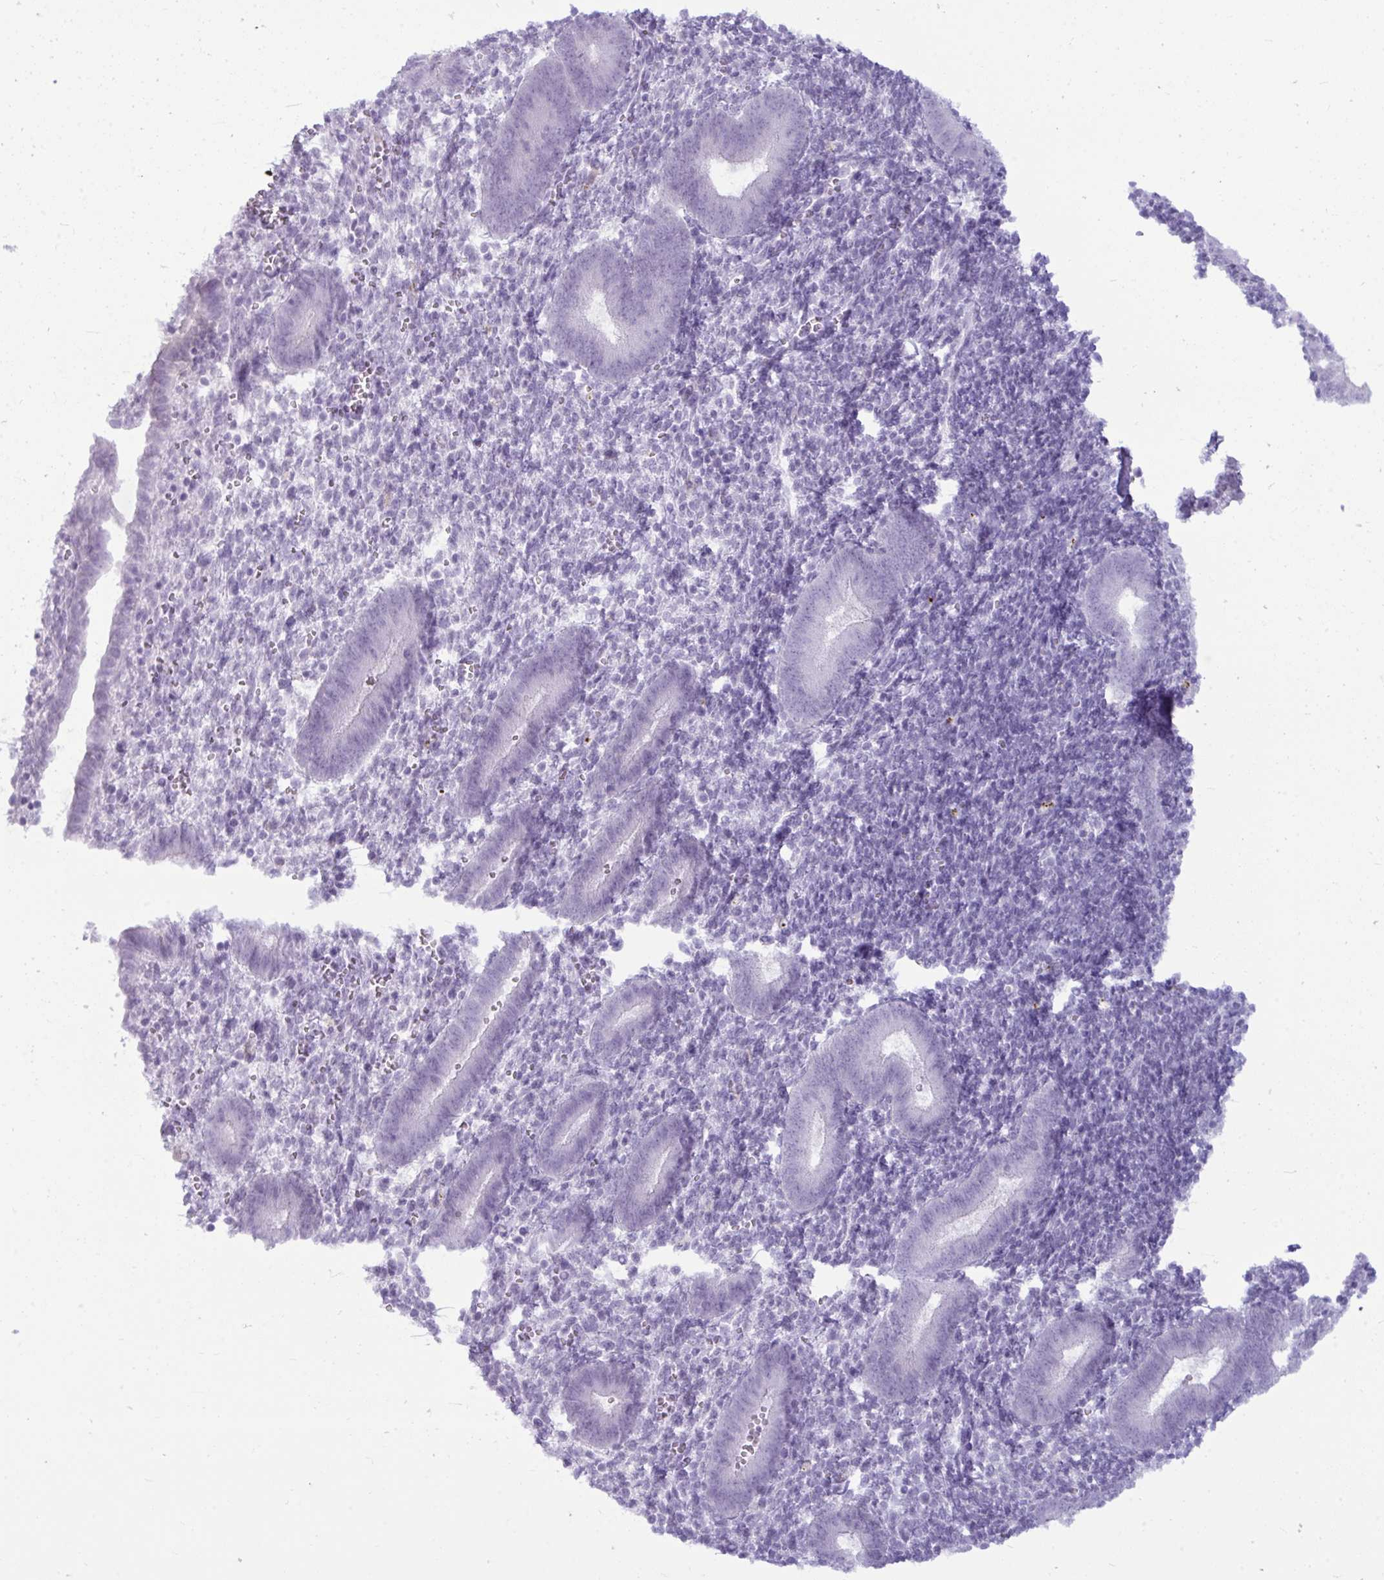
{"staining": {"intensity": "negative", "quantity": "none", "location": "none"}, "tissue": "endometrium", "cell_type": "Cells in endometrial stroma", "image_type": "normal", "snomed": [{"axis": "morphology", "description": "Normal tissue, NOS"}, {"axis": "topography", "description": "Endometrium"}], "caption": "A high-resolution histopathology image shows immunohistochemistry (IHC) staining of unremarkable endometrium, which demonstrates no significant staining in cells in endometrial stroma. (Immunohistochemistry (ihc), brightfield microscopy, high magnification).", "gene": "ANKRD60", "patient": {"sex": "female", "age": 25}}